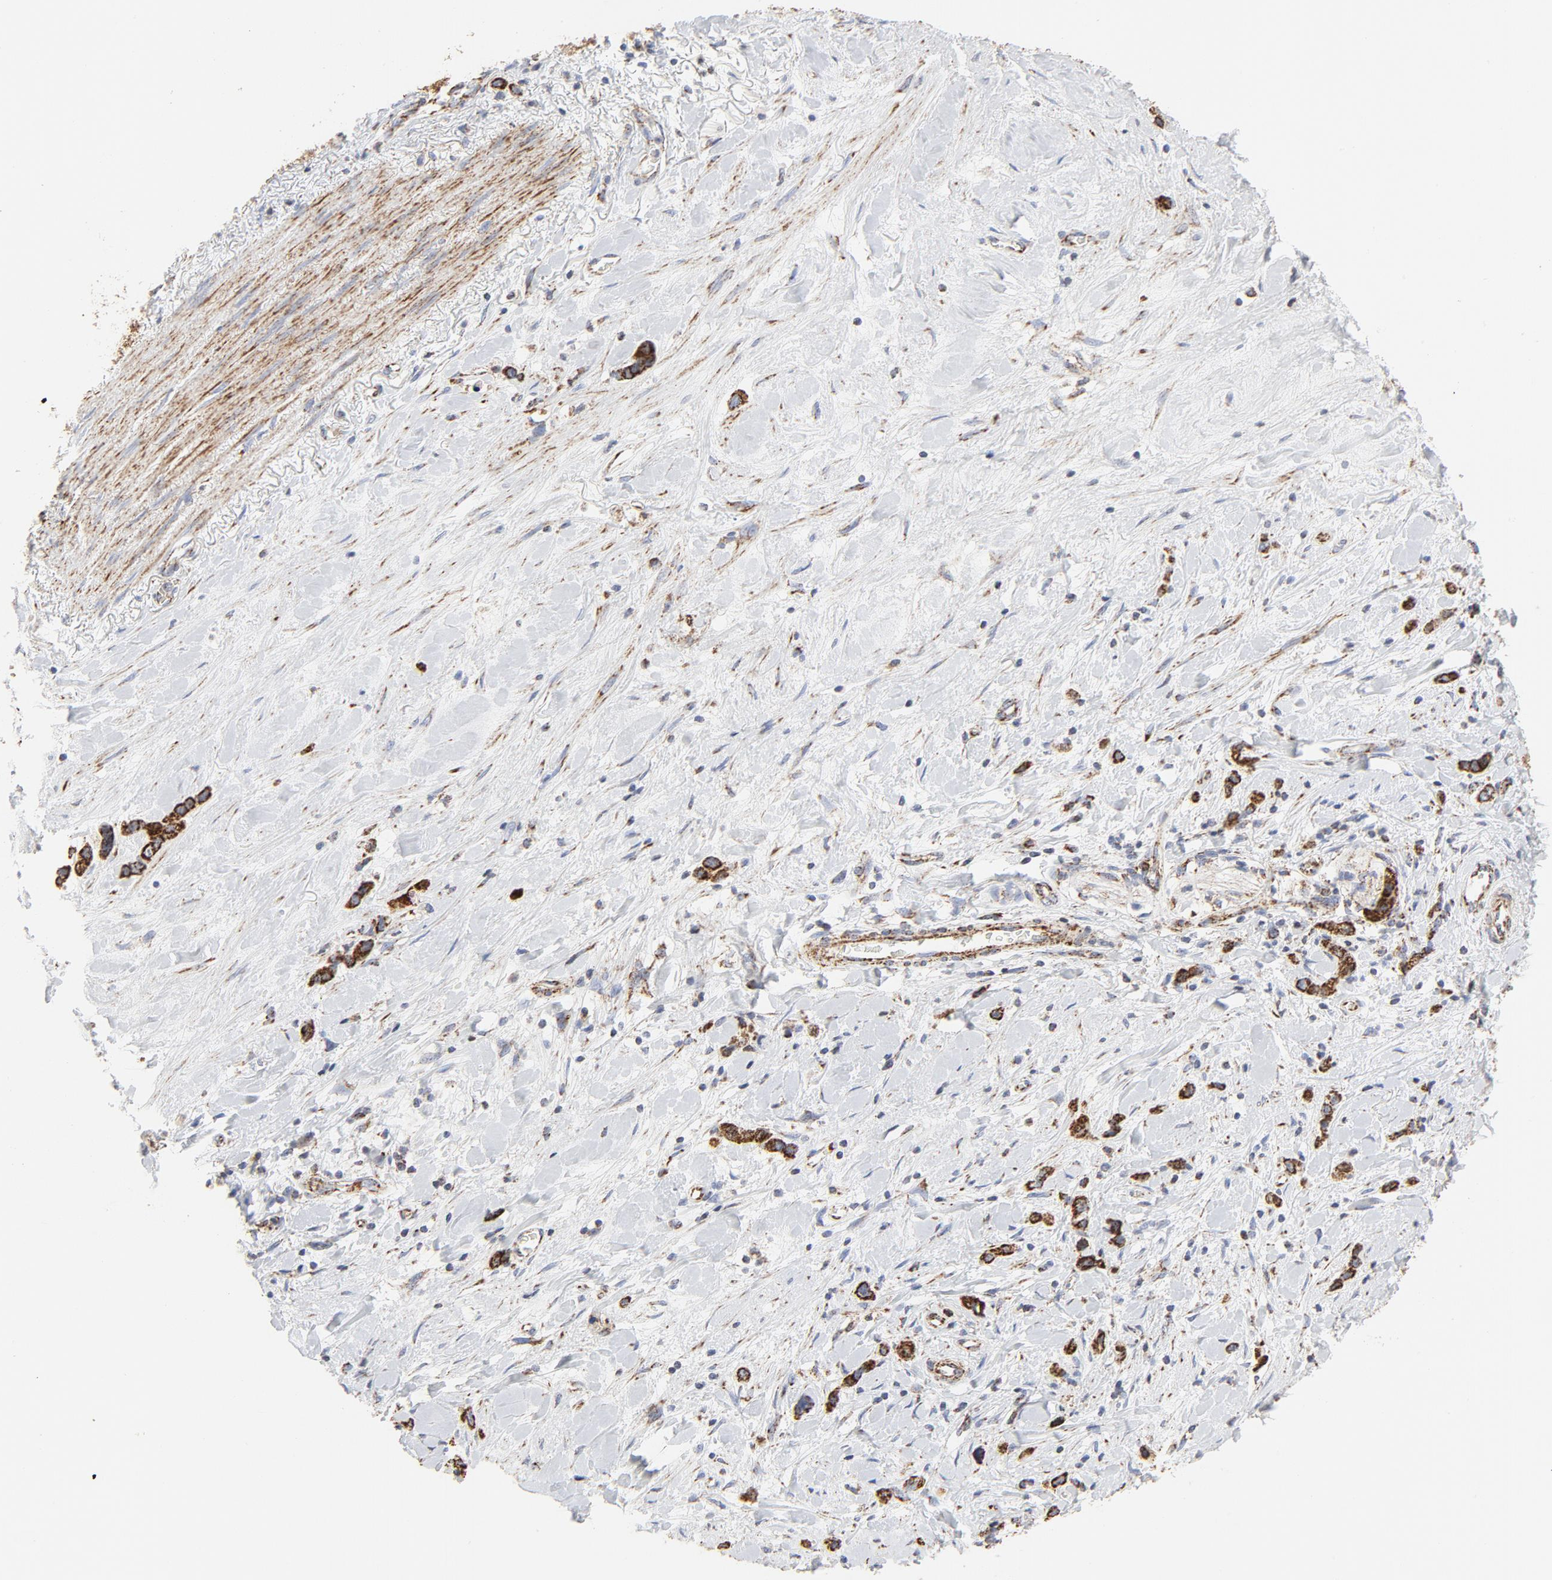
{"staining": {"intensity": "strong", "quantity": ">75%", "location": "cytoplasmic/membranous,nuclear"}, "tissue": "stomach cancer", "cell_type": "Tumor cells", "image_type": "cancer", "snomed": [{"axis": "morphology", "description": "Normal tissue, NOS"}, {"axis": "morphology", "description": "Adenocarcinoma, NOS"}, {"axis": "morphology", "description": "Adenocarcinoma, High grade"}, {"axis": "topography", "description": "Stomach, upper"}, {"axis": "topography", "description": "Stomach"}], "caption": "Tumor cells demonstrate high levels of strong cytoplasmic/membranous and nuclear staining in approximately >75% of cells in human stomach cancer.", "gene": "CYCS", "patient": {"sex": "female", "age": 65}}